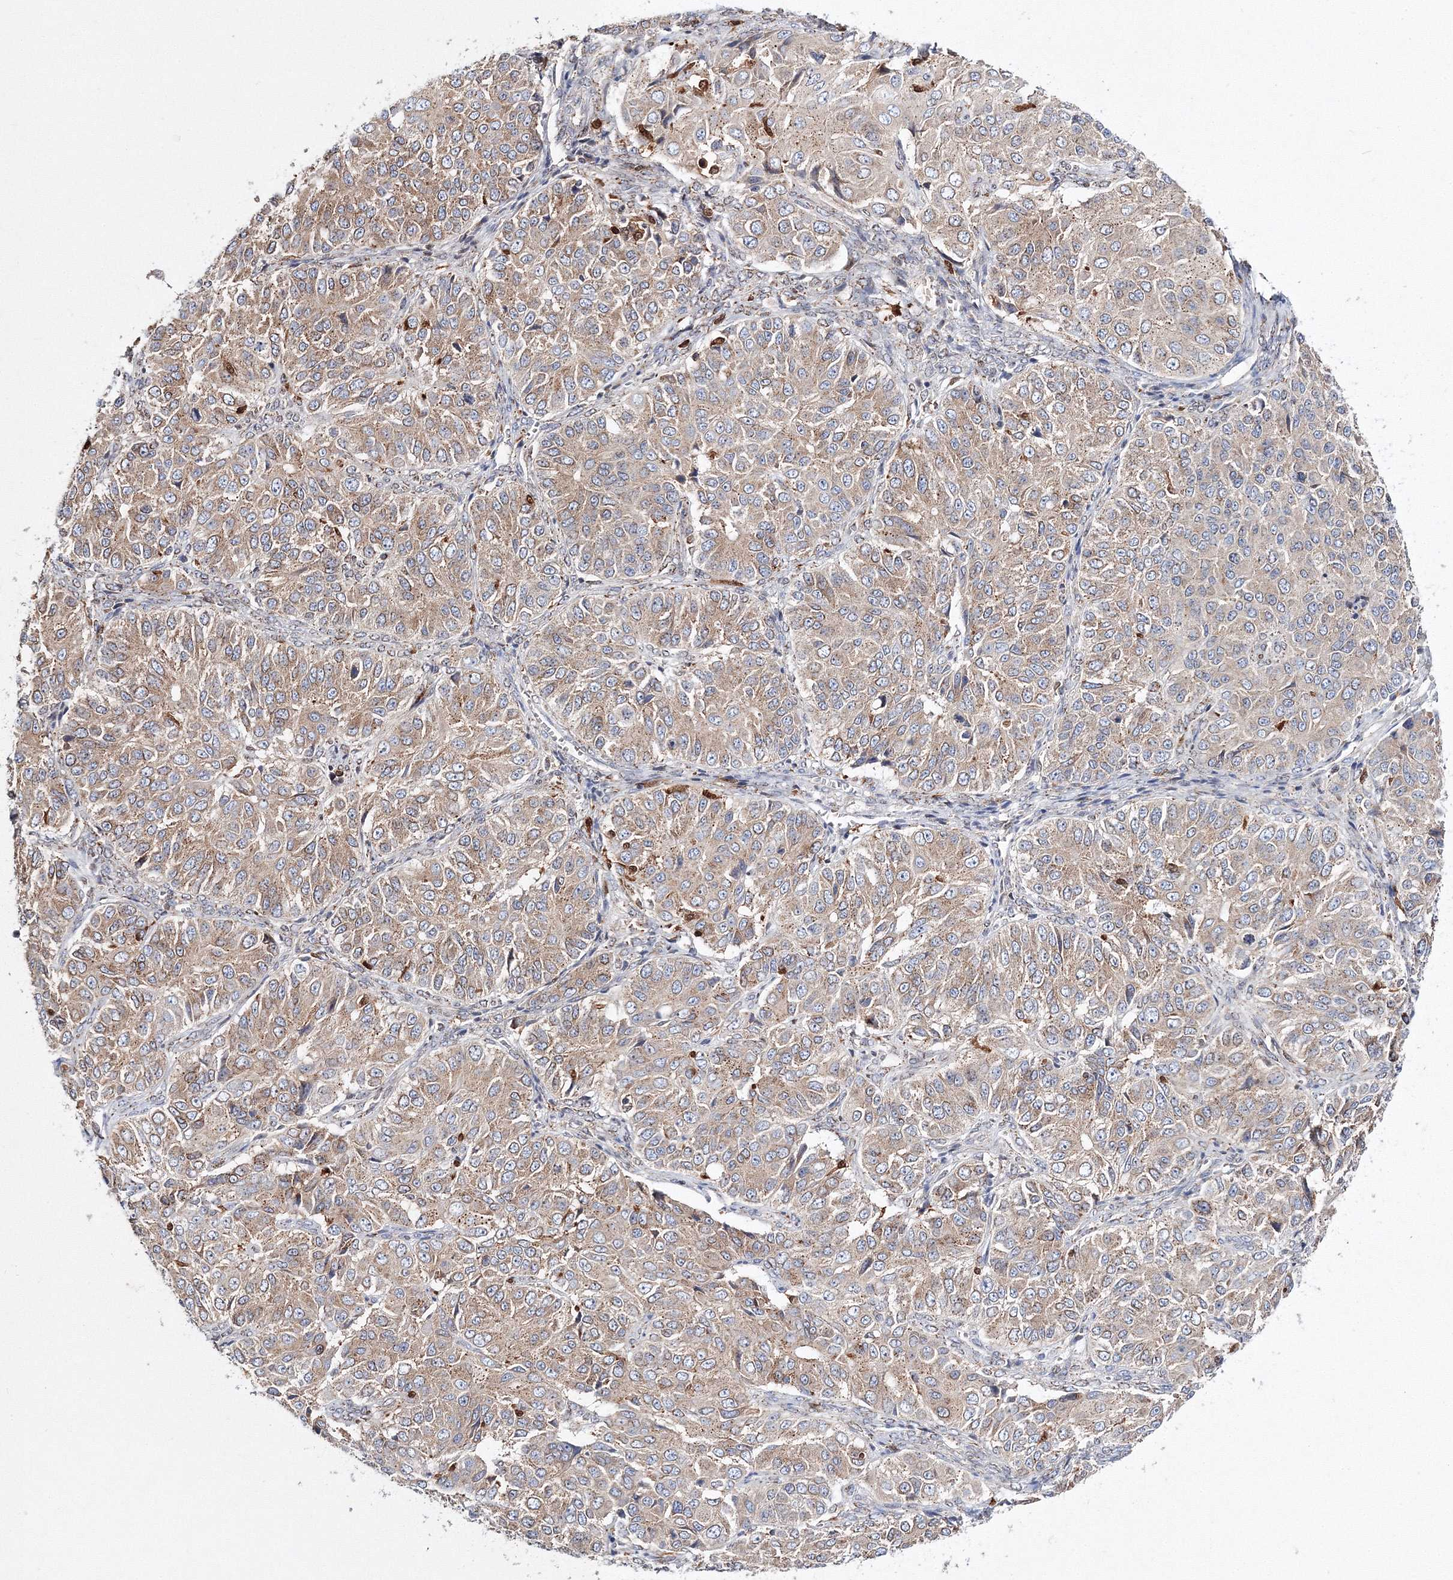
{"staining": {"intensity": "weak", "quantity": "25%-75%", "location": "cytoplasmic/membranous"}, "tissue": "ovarian cancer", "cell_type": "Tumor cells", "image_type": "cancer", "snomed": [{"axis": "morphology", "description": "Carcinoma, endometroid"}, {"axis": "topography", "description": "Ovary"}], "caption": "Weak cytoplasmic/membranous protein staining is identified in about 25%-75% of tumor cells in endometroid carcinoma (ovarian). (Brightfield microscopy of DAB IHC at high magnification).", "gene": "ARCN1", "patient": {"sex": "female", "age": 51}}